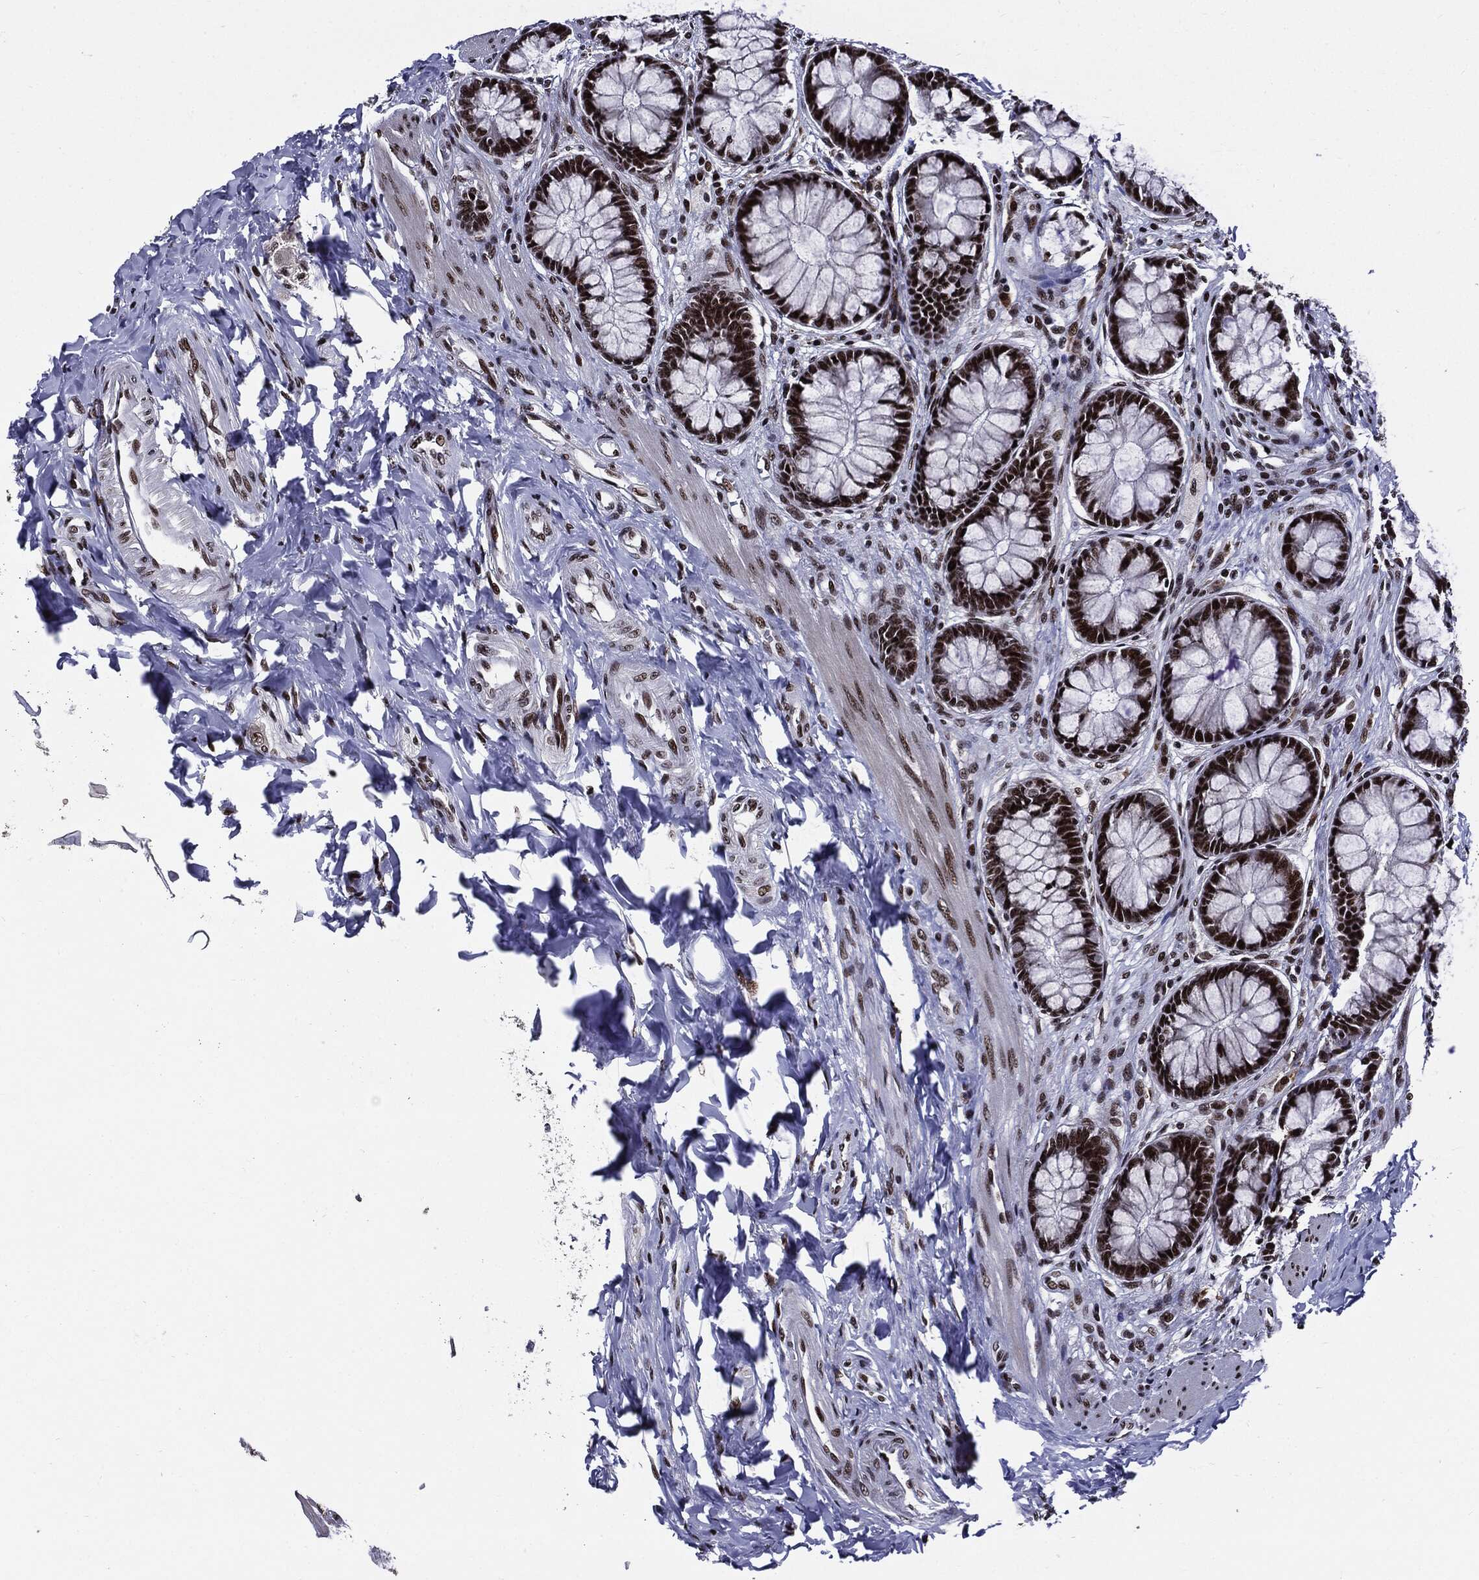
{"staining": {"intensity": "strong", "quantity": "25%-75%", "location": "nuclear"}, "tissue": "colon", "cell_type": "Endothelial cells", "image_type": "normal", "snomed": [{"axis": "morphology", "description": "Normal tissue, NOS"}, {"axis": "topography", "description": "Colon"}], "caption": "Brown immunohistochemical staining in unremarkable human colon reveals strong nuclear positivity in about 25%-75% of endothelial cells.", "gene": "ZFP91", "patient": {"sex": "female", "age": 65}}